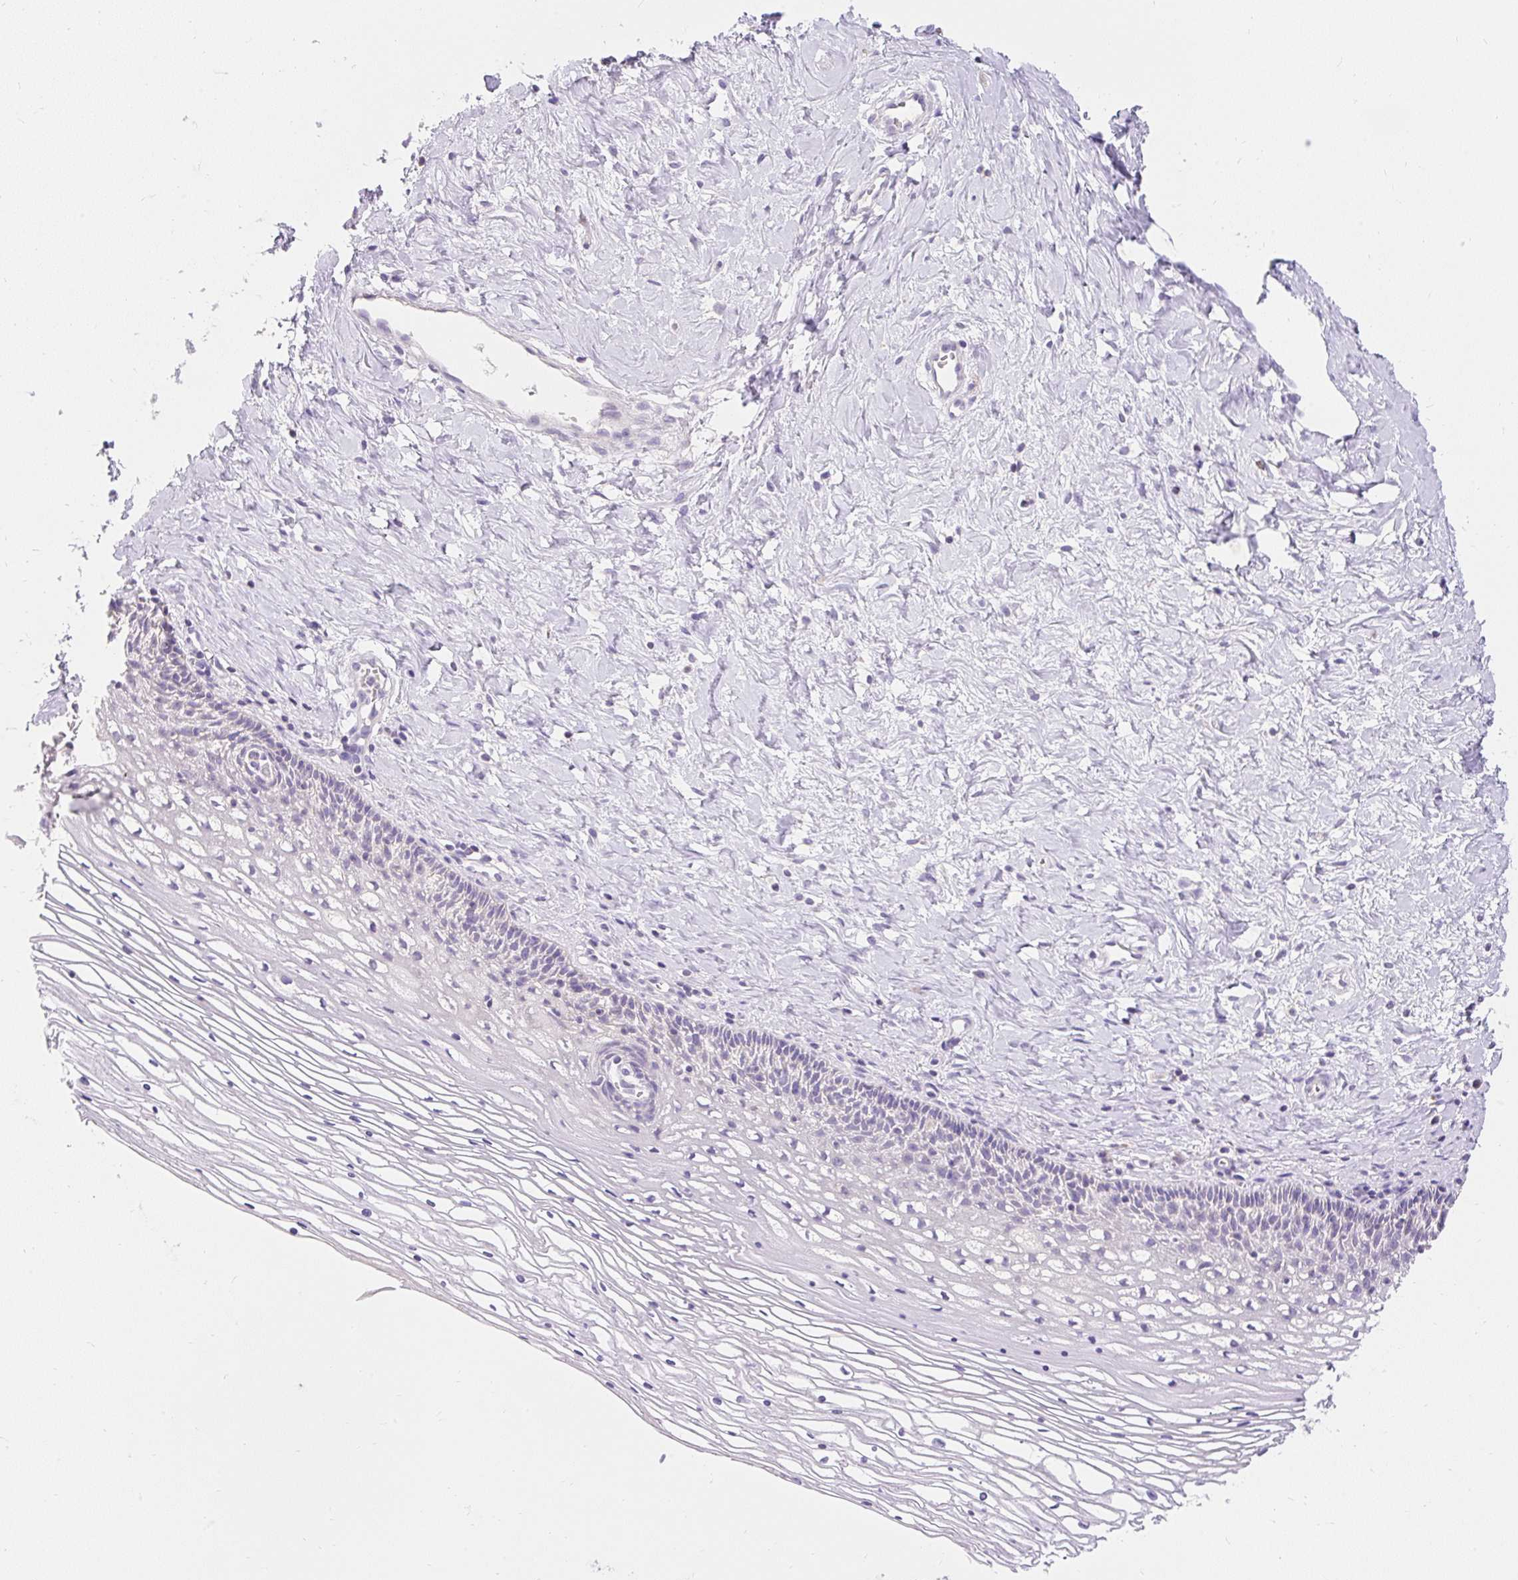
{"staining": {"intensity": "negative", "quantity": "none", "location": "none"}, "tissue": "cervix", "cell_type": "Glandular cells", "image_type": "normal", "snomed": [{"axis": "morphology", "description": "Normal tissue, NOS"}, {"axis": "topography", "description": "Cervix"}], "caption": "Benign cervix was stained to show a protein in brown. There is no significant staining in glandular cells. The staining was performed using DAB (3,3'-diaminobenzidine) to visualize the protein expression in brown, while the nuclei were stained in blue with hematoxylin (Magnification: 20x).", "gene": "PMAIP1", "patient": {"sex": "female", "age": 36}}